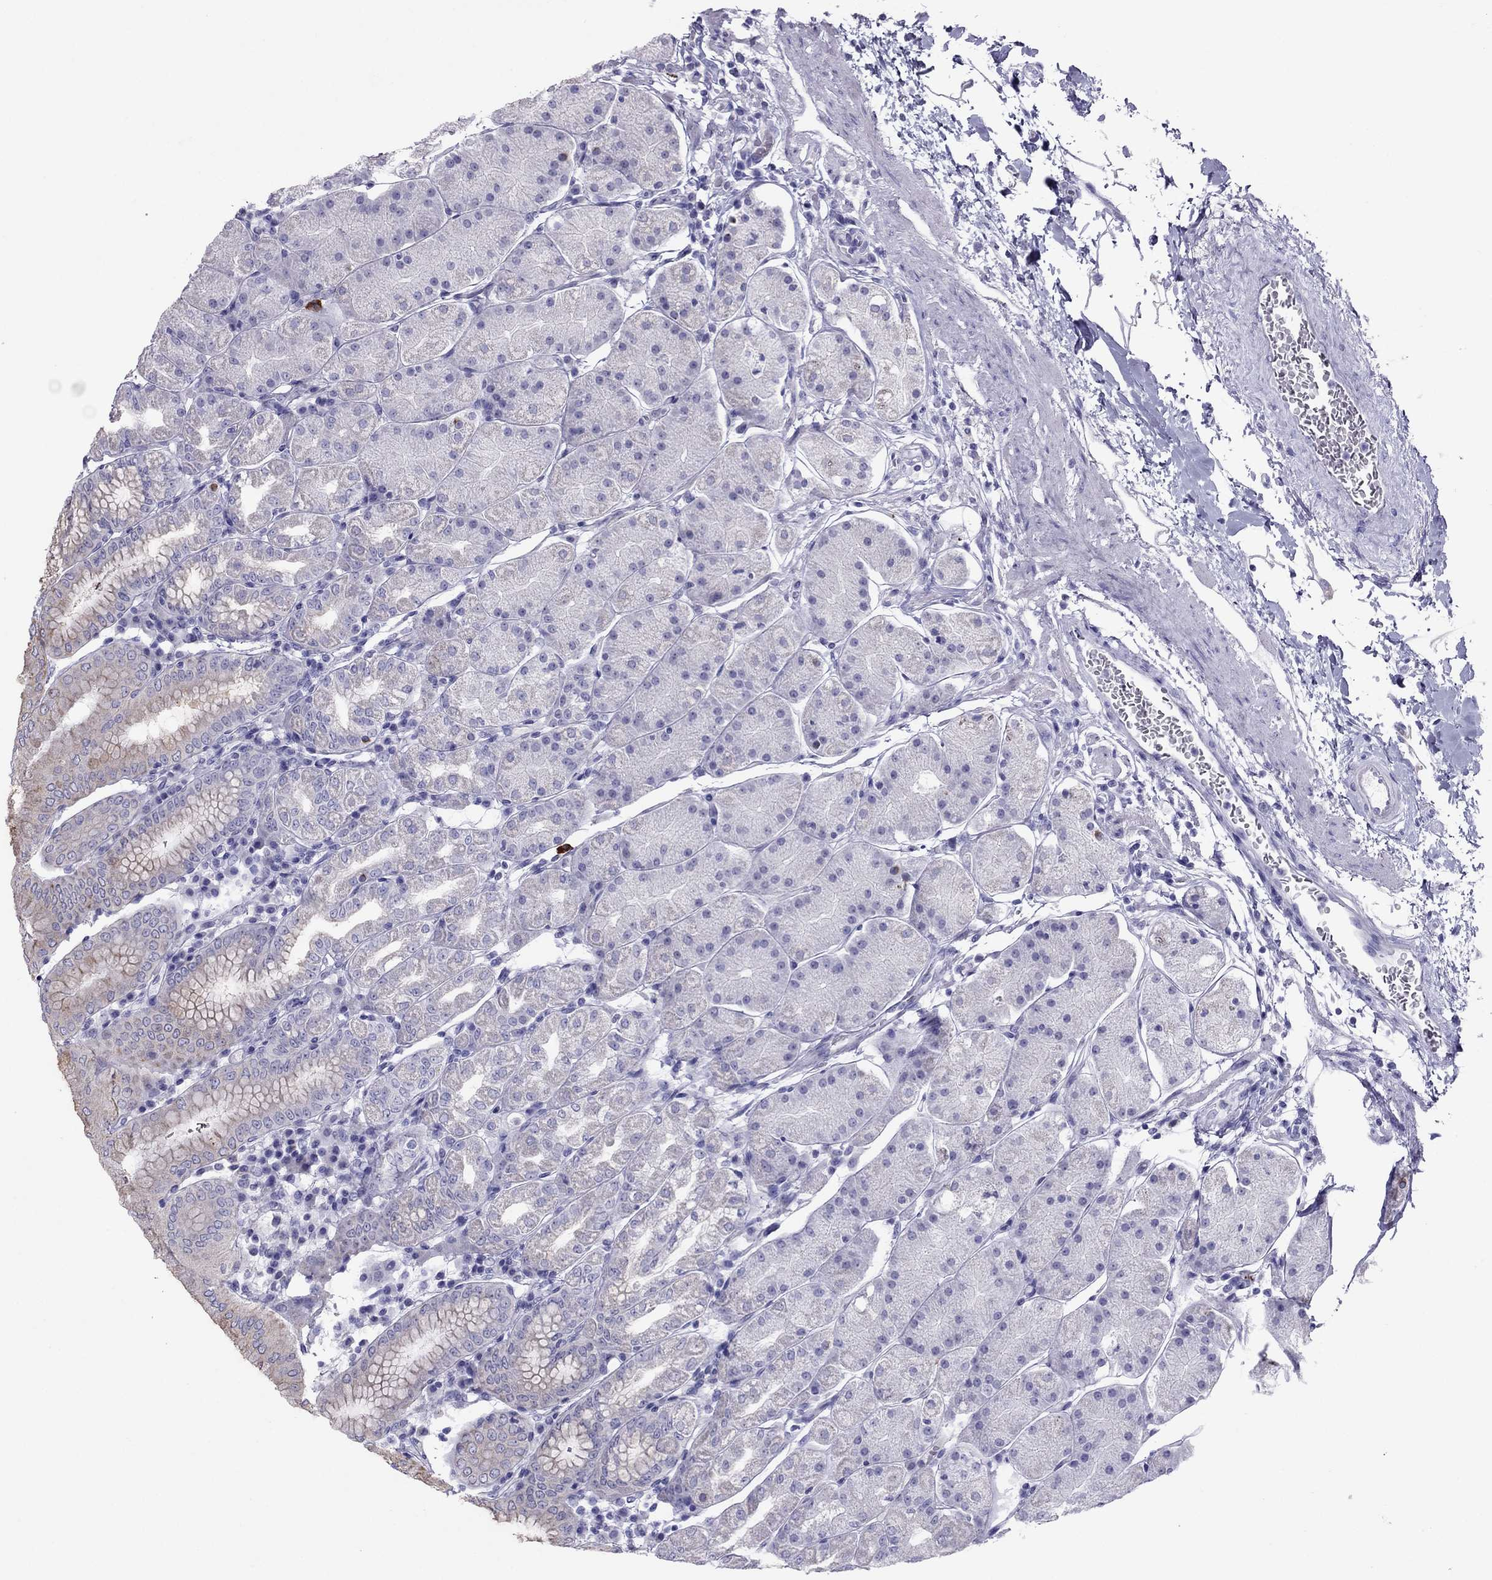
{"staining": {"intensity": "moderate", "quantity": "<25%", "location": "cytoplasmic/membranous"}, "tissue": "stomach", "cell_type": "Glandular cells", "image_type": "normal", "snomed": [{"axis": "morphology", "description": "Normal tissue, NOS"}, {"axis": "topography", "description": "Stomach"}], "caption": "Protein expression analysis of benign stomach shows moderate cytoplasmic/membranous positivity in about <25% of glandular cells. (DAB (3,3'-diaminobenzidine) IHC with brightfield microscopy, high magnification).", "gene": "MAEL", "patient": {"sex": "male", "age": 54}}